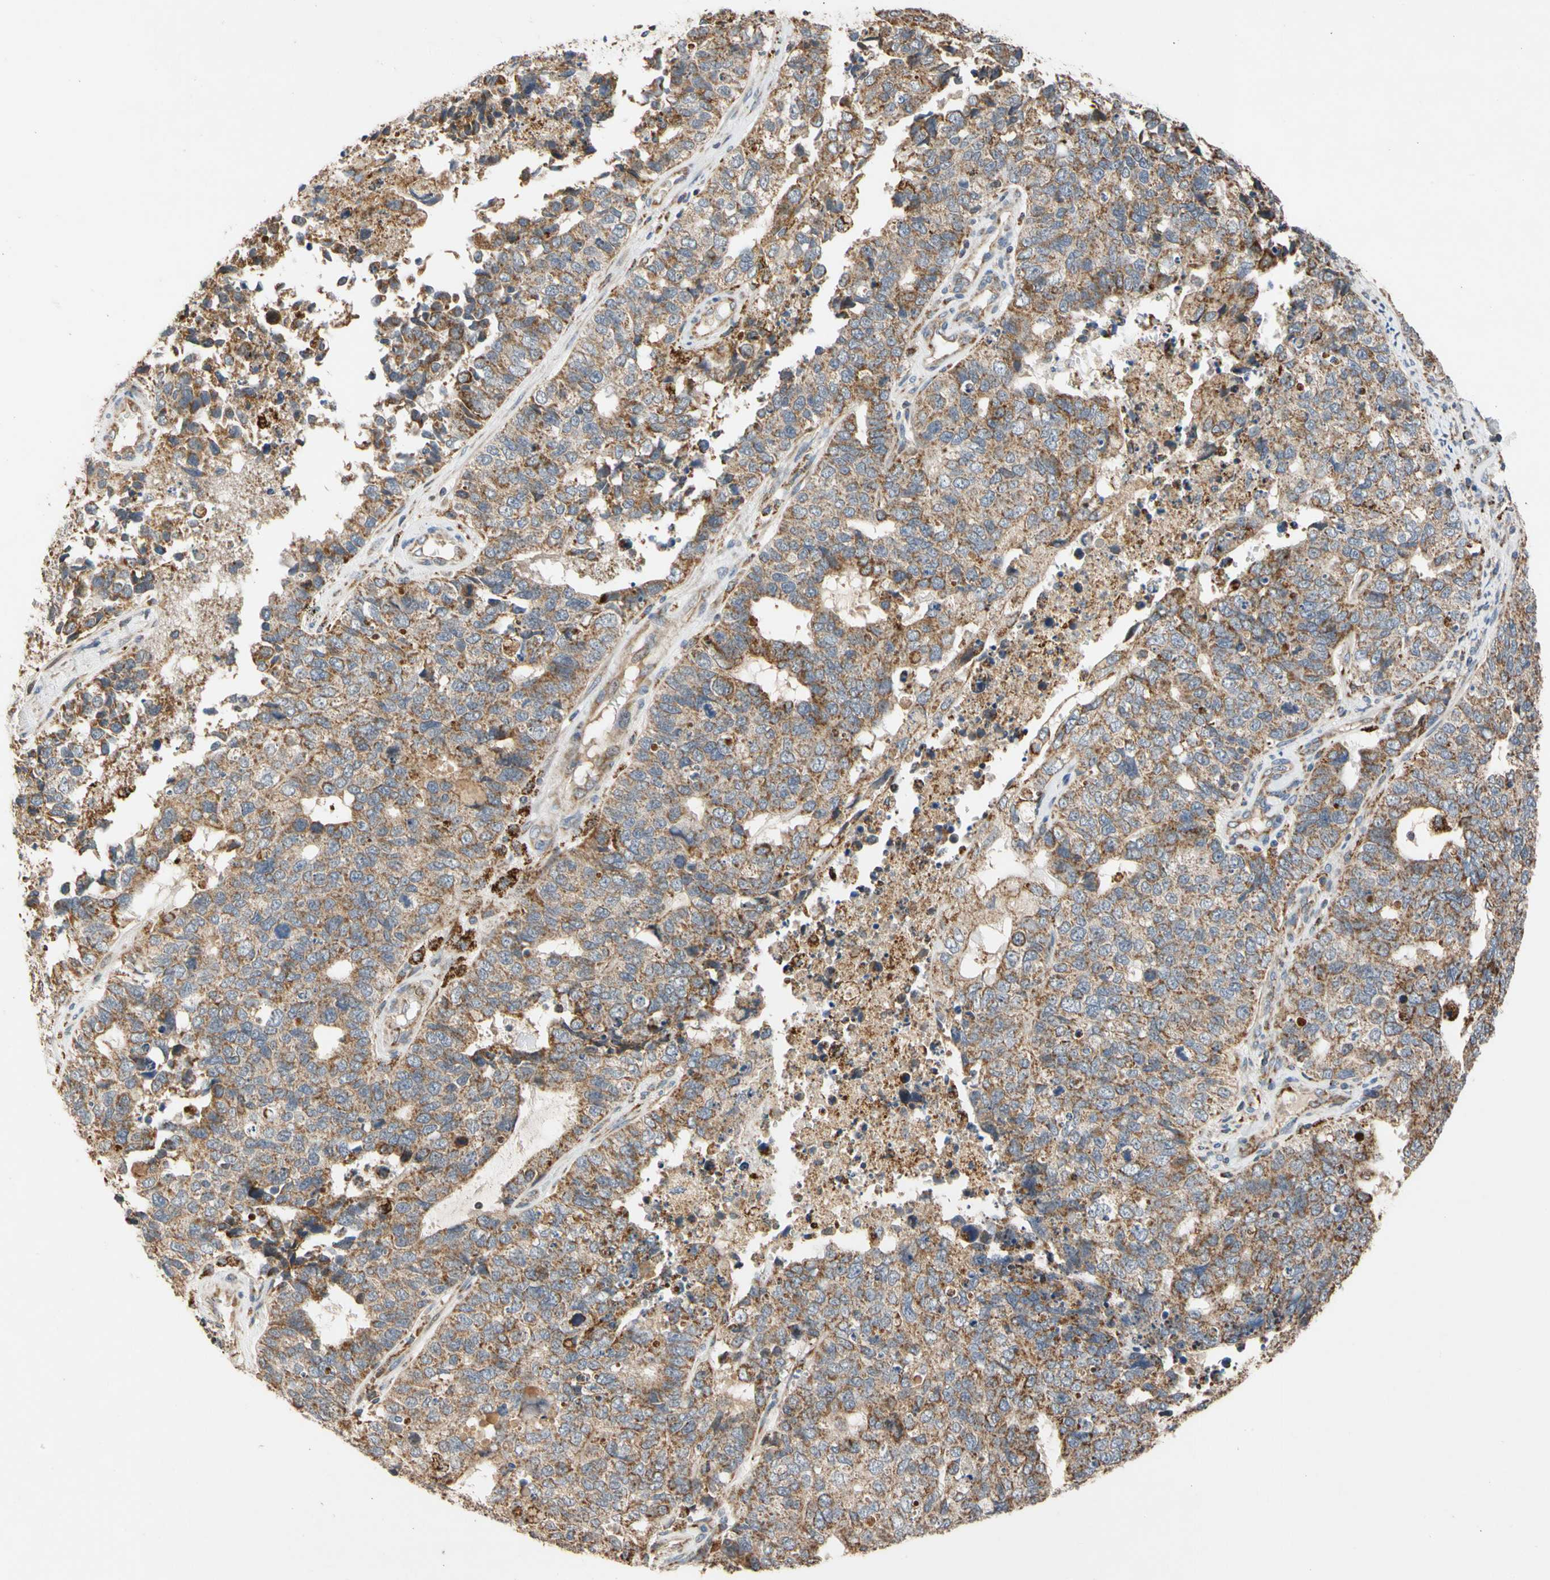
{"staining": {"intensity": "moderate", "quantity": ">75%", "location": "cytoplasmic/membranous"}, "tissue": "cervical cancer", "cell_type": "Tumor cells", "image_type": "cancer", "snomed": [{"axis": "morphology", "description": "Squamous cell carcinoma, NOS"}, {"axis": "topography", "description": "Cervix"}], "caption": "Cervical cancer (squamous cell carcinoma) stained with DAB immunohistochemistry (IHC) exhibits medium levels of moderate cytoplasmic/membranous expression in approximately >75% of tumor cells.", "gene": "GPD2", "patient": {"sex": "female", "age": 63}}